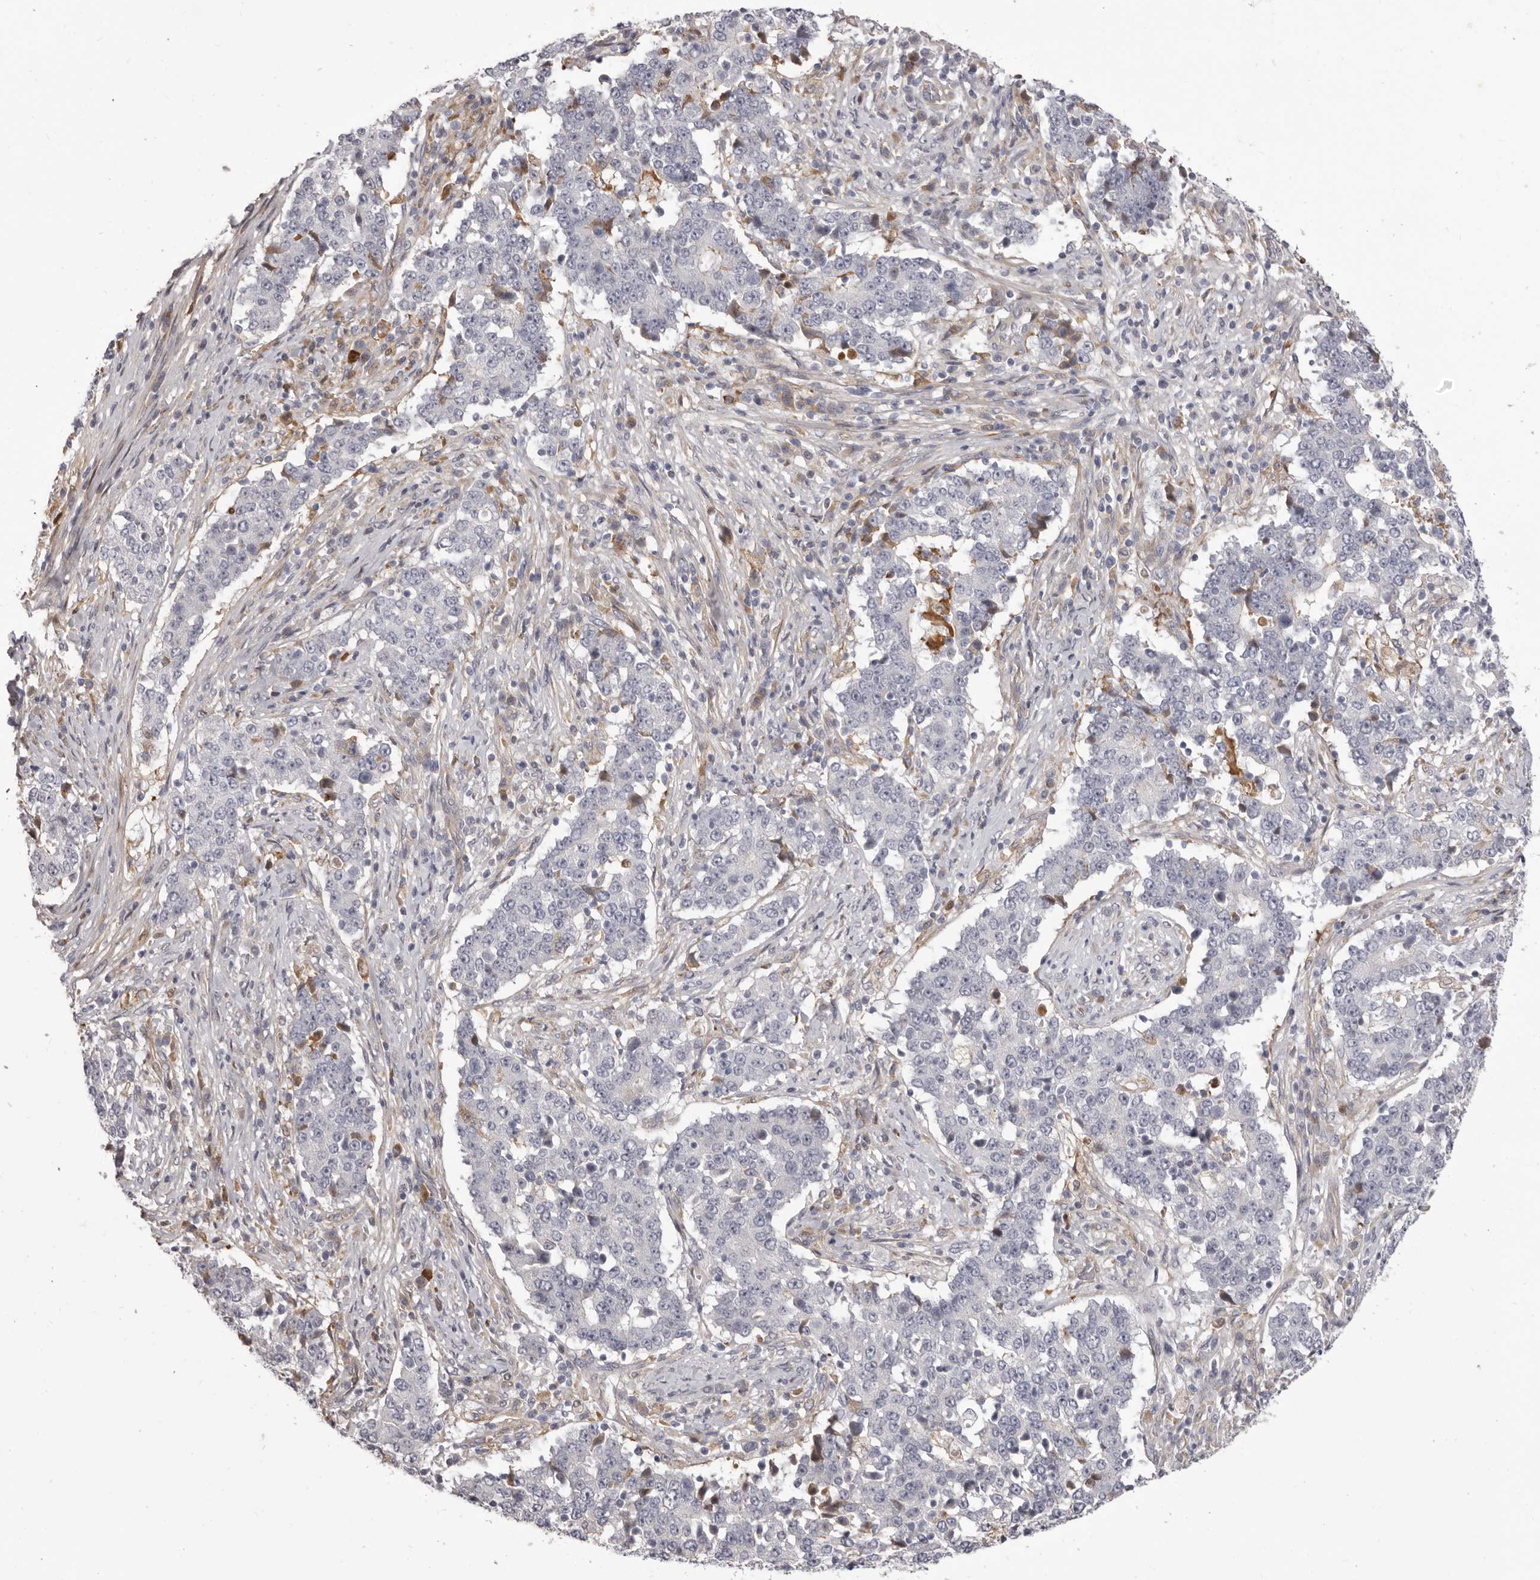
{"staining": {"intensity": "negative", "quantity": "none", "location": "none"}, "tissue": "stomach cancer", "cell_type": "Tumor cells", "image_type": "cancer", "snomed": [{"axis": "morphology", "description": "Adenocarcinoma, NOS"}, {"axis": "topography", "description": "Stomach"}], "caption": "Stomach adenocarcinoma stained for a protein using immunohistochemistry exhibits no staining tumor cells.", "gene": "OTUD3", "patient": {"sex": "male", "age": 59}}